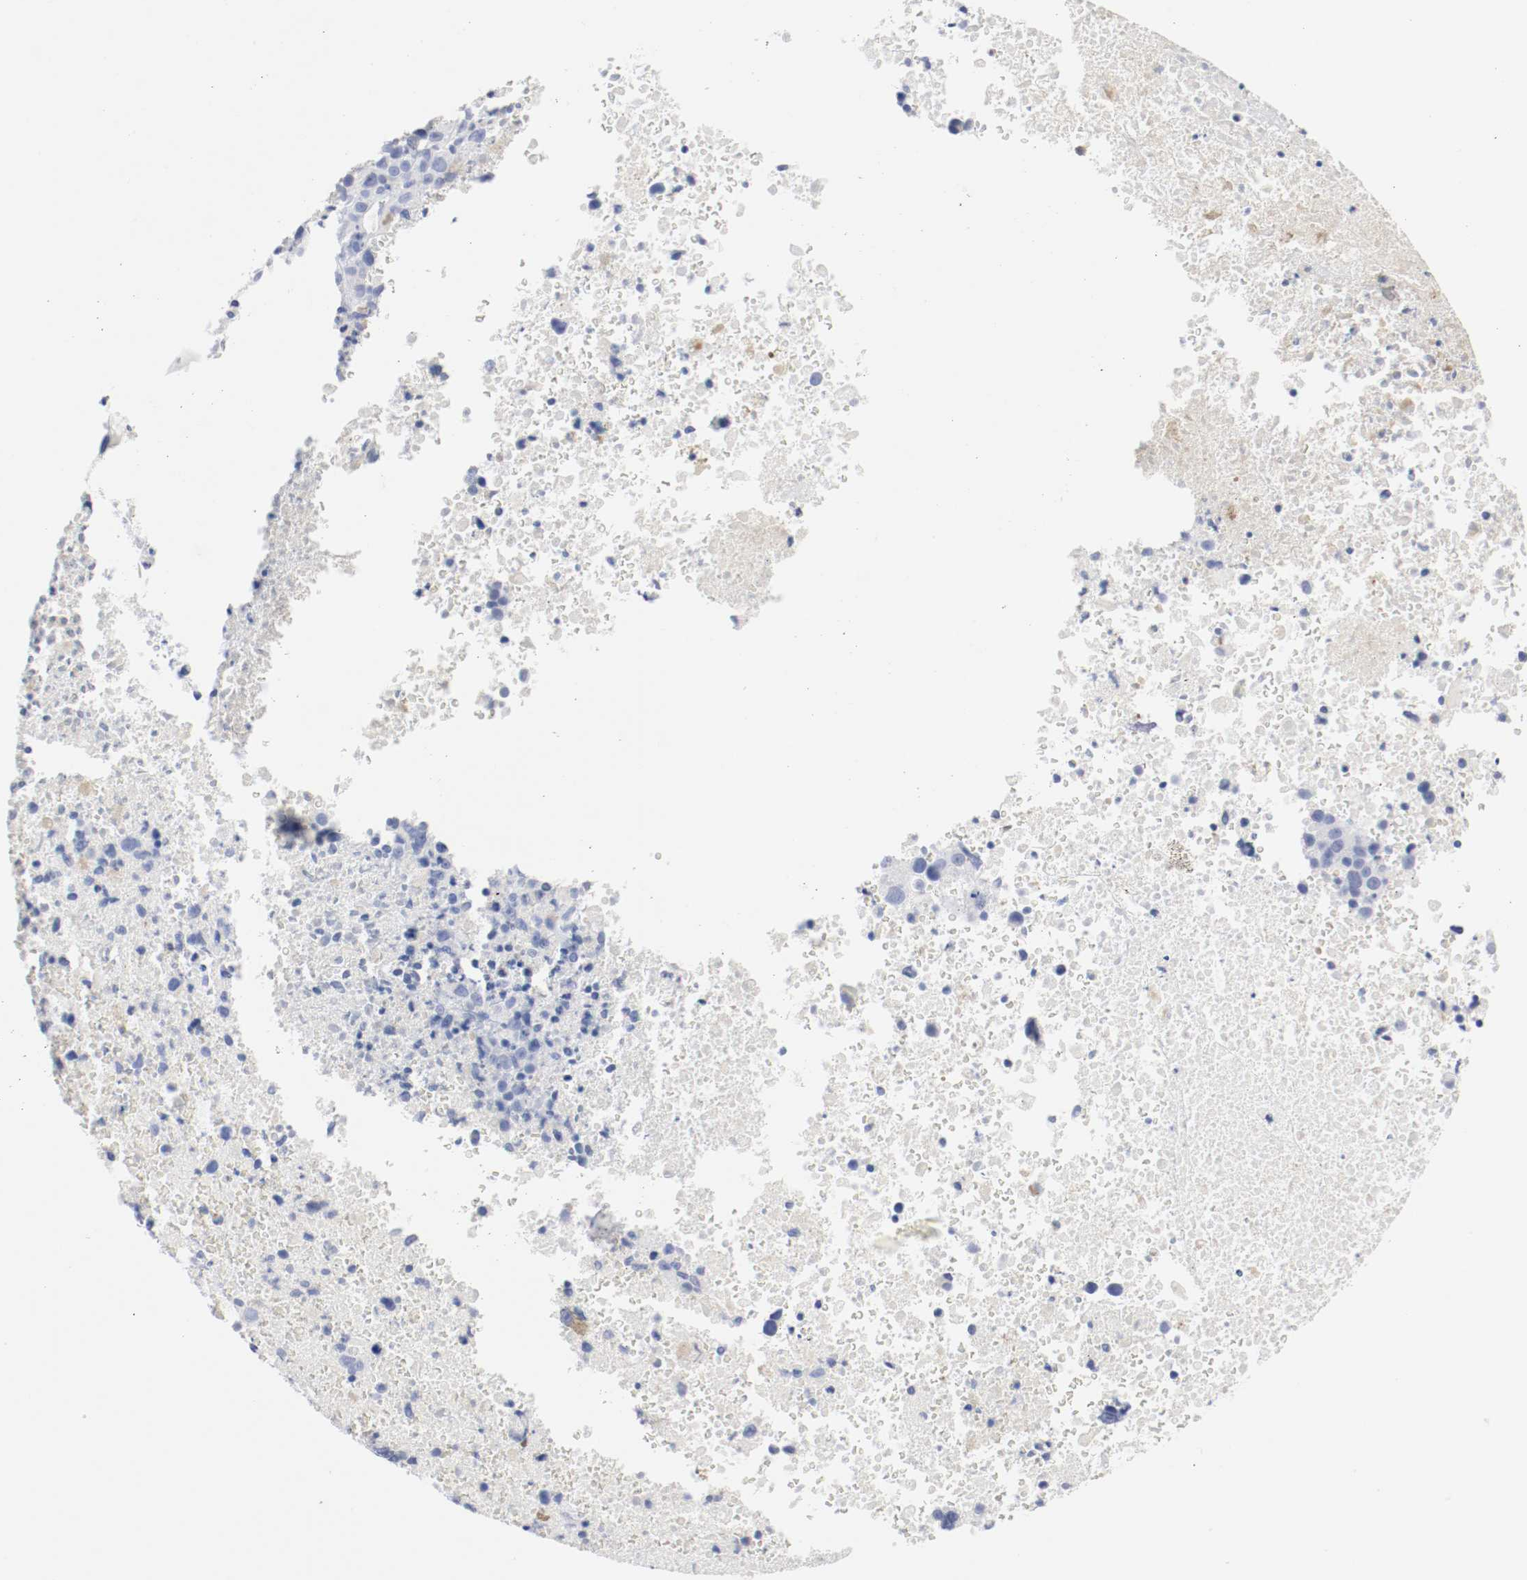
{"staining": {"intensity": "negative", "quantity": "none", "location": "none"}, "tissue": "melanoma", "cell_type": "Tumor cells", "image_type": "cancer", "snomed": [{"axis": "morphology", "description": "Malignant melanoma, Metastatic site"}, {"axis": "topography", "description": "Cerebral cortex"}], "caption": "Immunohistochemistry (IHC) image of neoplastic tissue: melanoma stained with DAB reveals no significant protein staining in tumor cells. (Immunohistochemistry, brightfield microscopy, high magnification).", "gene": "GAD1", "patient": {"sex": "female", "age": 52}}